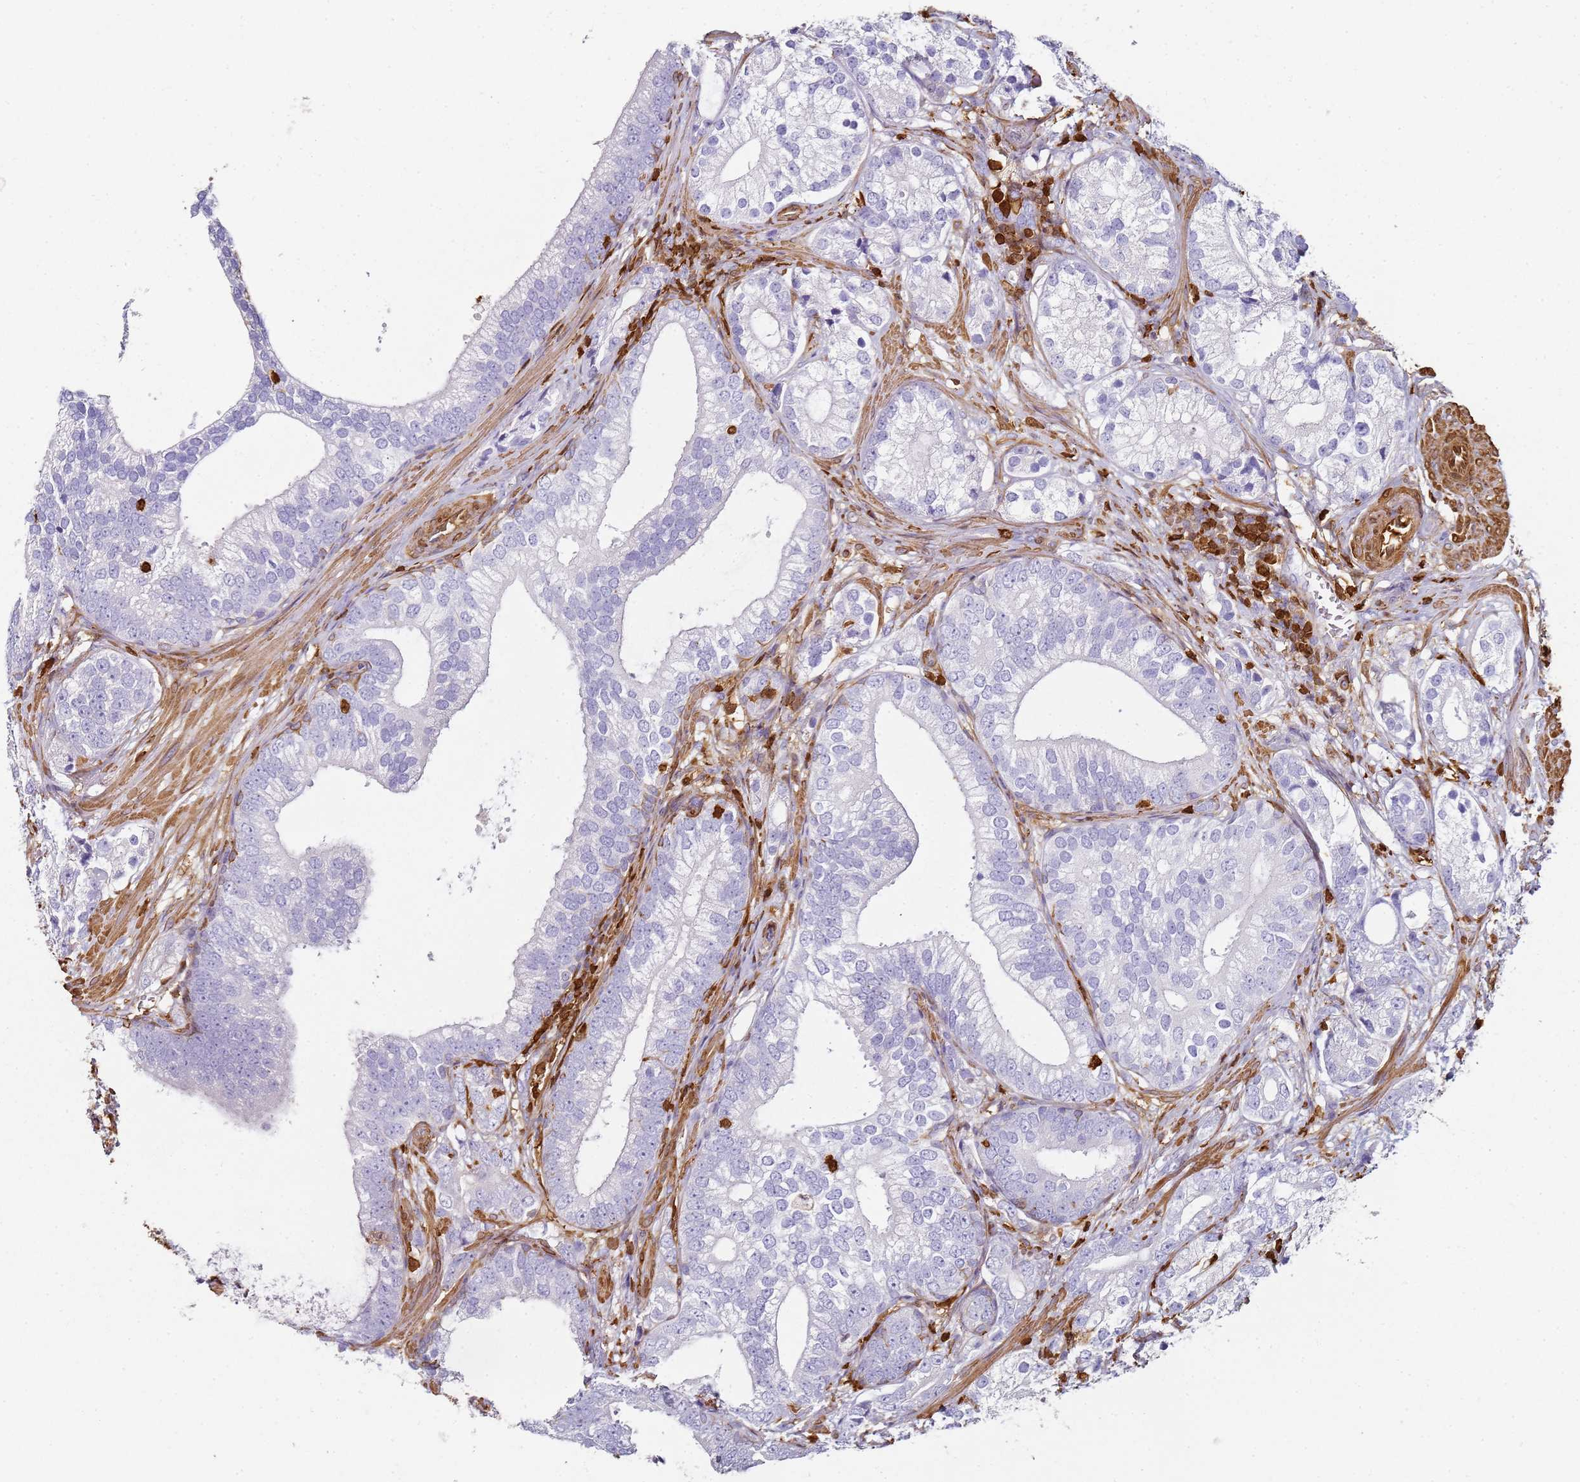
{"staining": {"intensity": "negative", "quantity": "none", "location": "none"}, "tissue": "prostate cancer", "cell_type": "Tumor cells", "image_type": "cancer", "snomed": [{"axis": "morphology", "description": "Adenocarcinoma, High grade"}, {"axis": "topography", "description": "Prostate"}], "caption": "The immunohistochemistry image has no significant expression in tumor cells of prostate cancer (high-grade adenocarcinoma) tissue.", "gene": "S100A4", "patient": {"sex": "male", "age": 75}}